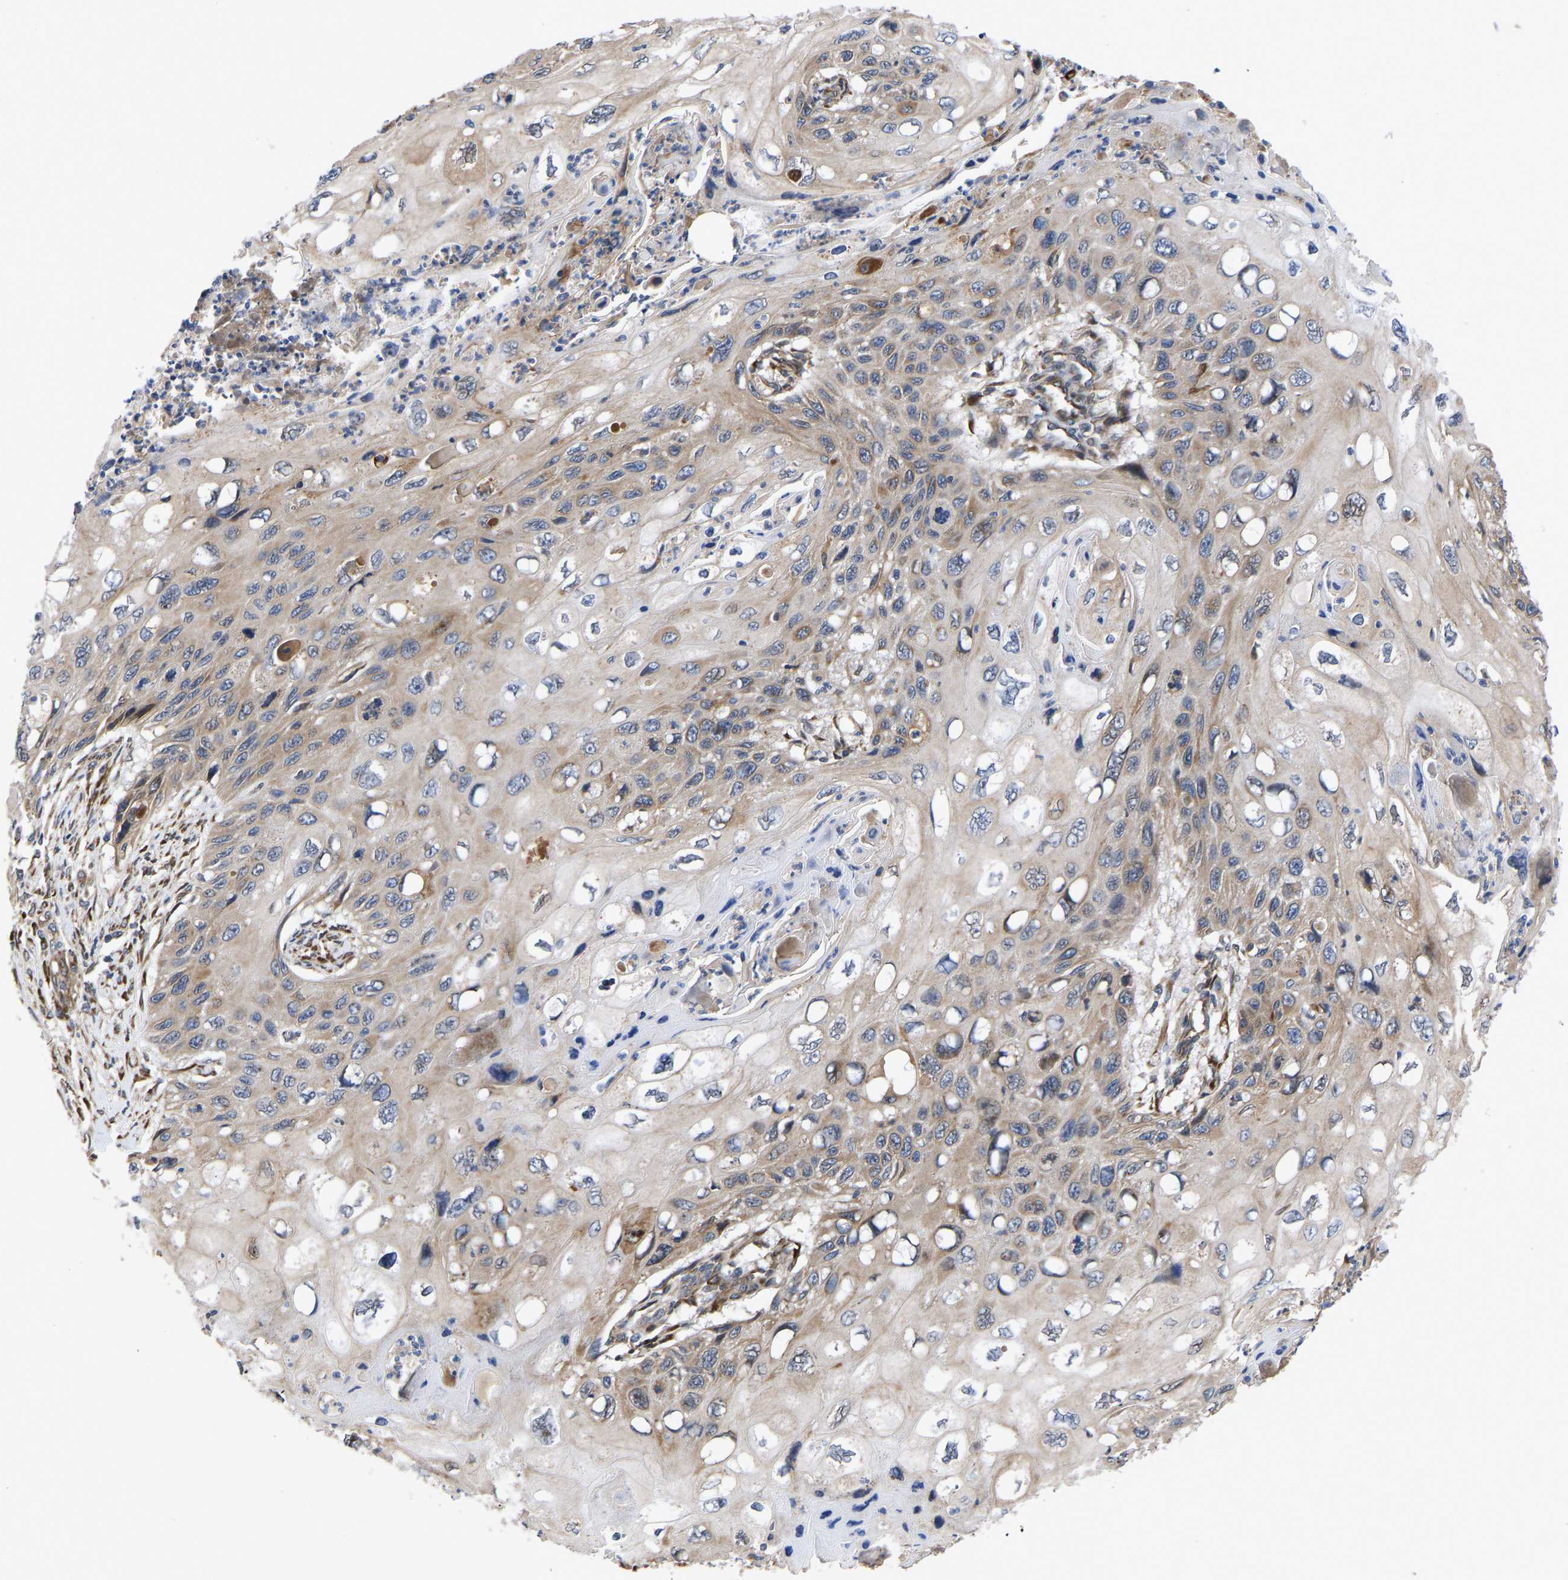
{"staining": {"intensity": "moderate", "quantity": "<25%", "location": "cytoplasmic/membranous"}, "tissue": "cervical cancer", "cell_type": "Tumor cells", "image_type": "cancer", "snomed": [{"axis": "morphology", "description": "Squamous cell carcinoma, NOS"}, {"axis": "topography", "description": "Cervix"}], "caption": "Immunohistochemistry image of neoplastic tissue: human squamous cell carcinoma (cervical) stained using immunohistochemistry (IHC) demonstrates low levels of moderate protein expression localized specifically in the cytoplasmic/membranous of tumor cells, appearing as a cytoplasmic/membranous brown color.", "gene": "FRRS1", "patient": {"sex": "female", "age": 70}}